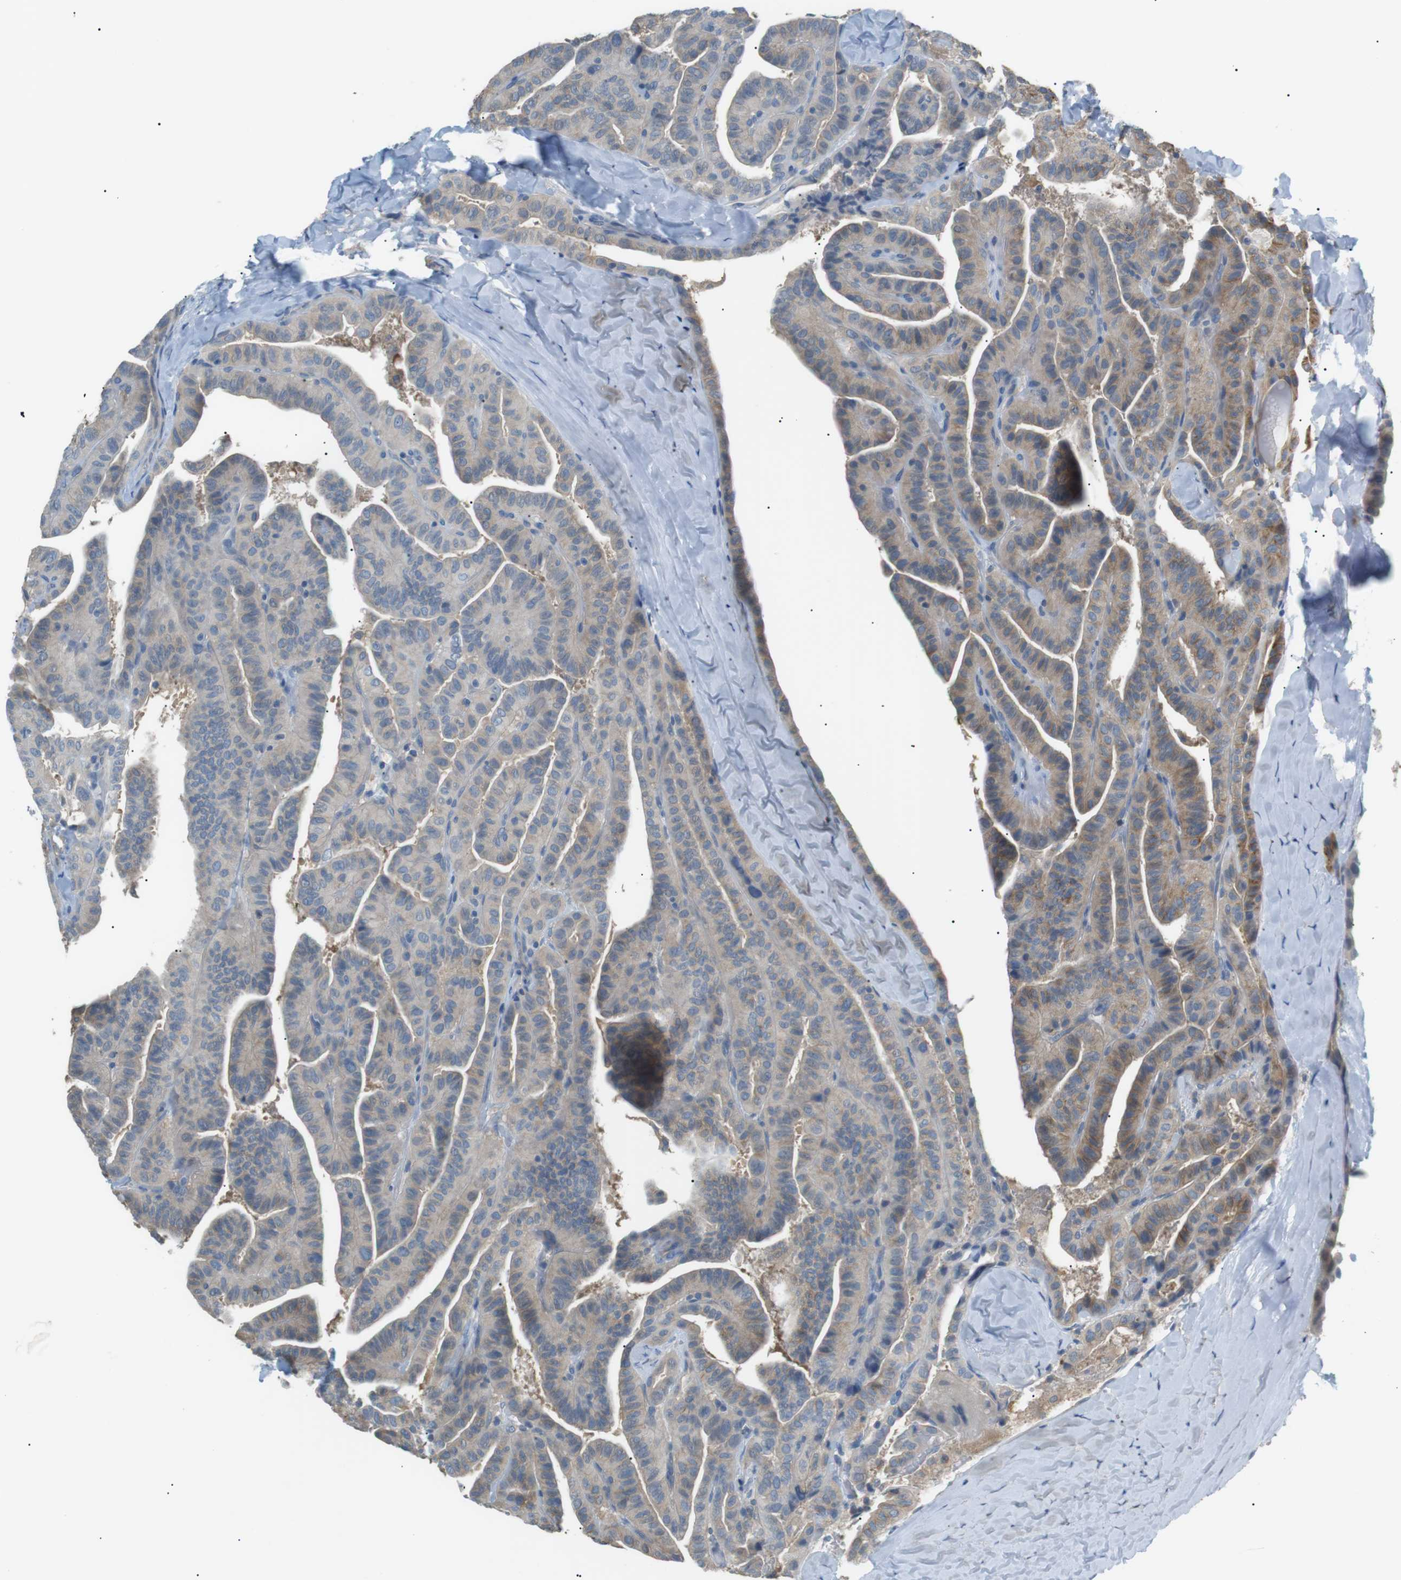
{"staining": {"intensity": "moderate", "quantity": "<25%", "location": "cytoplasmic/membranous"}, "tissue": "thyroid cancer", "cell_type": "Tumor cells", "image_type": "cancer", "snomed": [{"axis": "morphology", "description": "Papillary adenocarcinoma, NOS"}, {"axis": "topography", "description": "Thyroid gland"}], "caption": "DAB immunohistochemical staining of thyroid cancer displays moderate cytoplasmic/membranous protein expression in about <25% of tumor cells. (DAB IHC, brown staining for protein, blue staining for nuclei).", "gene": "CDH26", "patient": {"sex": "male", "age": 77}}